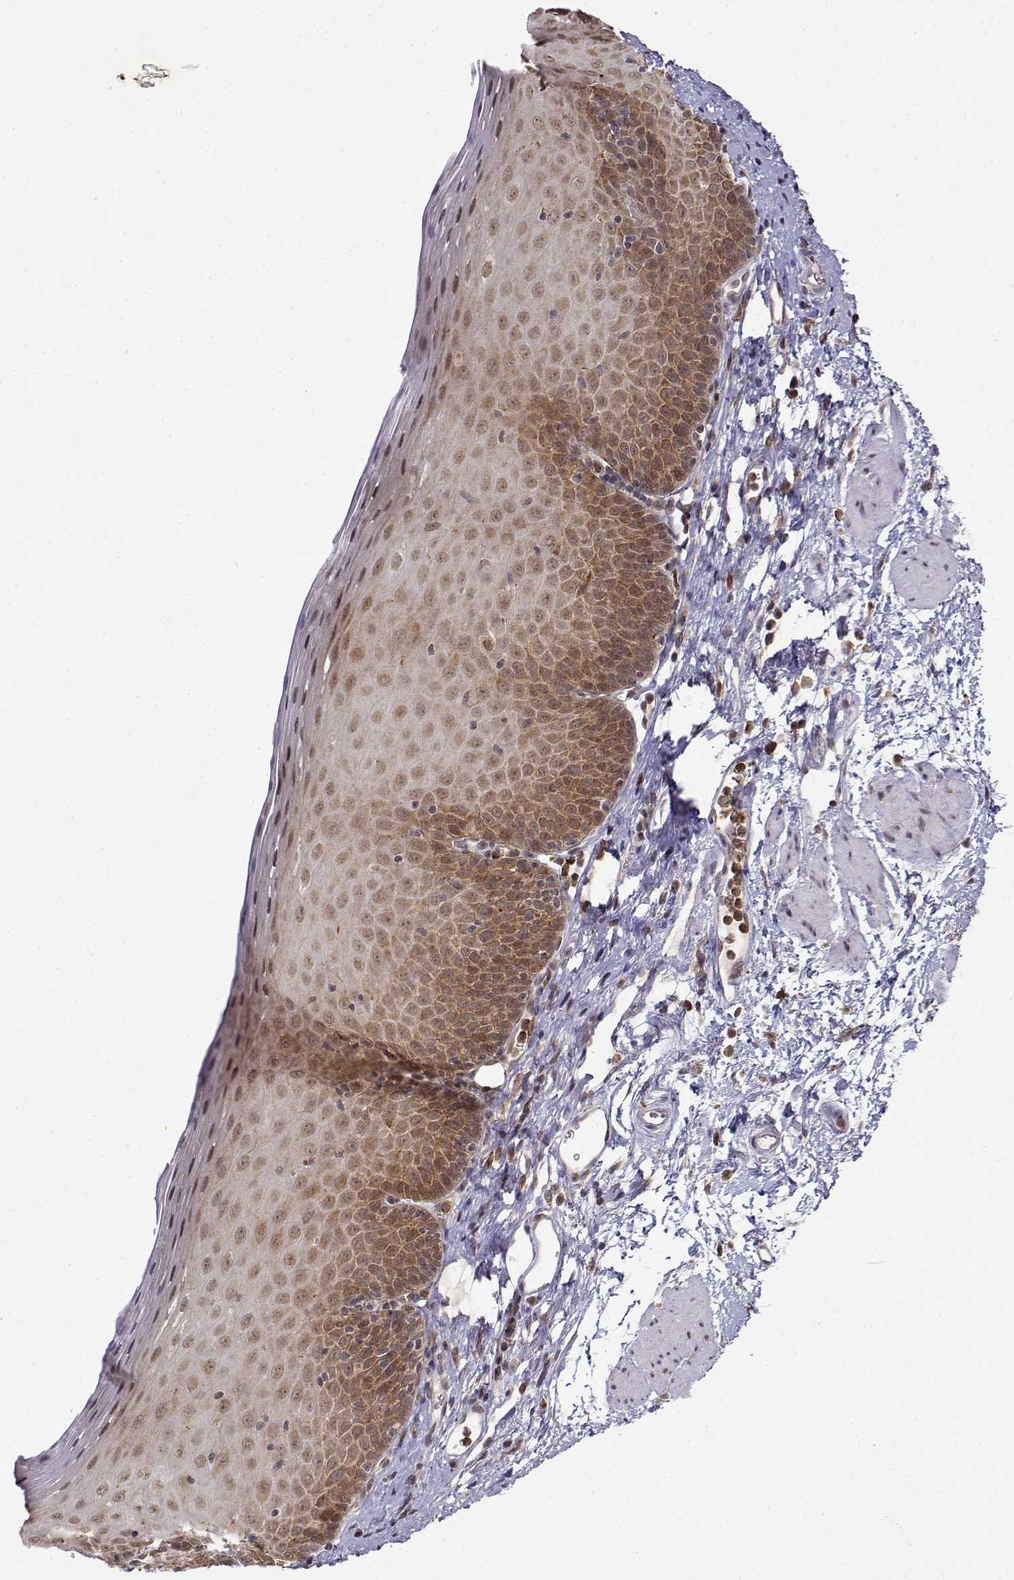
{"staining": {"intensity": "moderate", "quantity": "25%-75%", "location": "cytoplasmic/membranous,nuclear"}, "tissue": "esophagus", "cell_type": "Squamous epithelial cells", "image_type": "normal", "snomed": [{"axis": "morphology", "description": "Normal tissue, NOS"}, {"axis": "topography", "description": "Esophagus"}], "caption": "A photomicrograph of esophagus stained for a protein shows moderate cytoplasmic/membranous,nuclear brown staining in squamous epithelial cells.", "gene": "RNF13", "patient": {"sex": "female", "age": 64}}